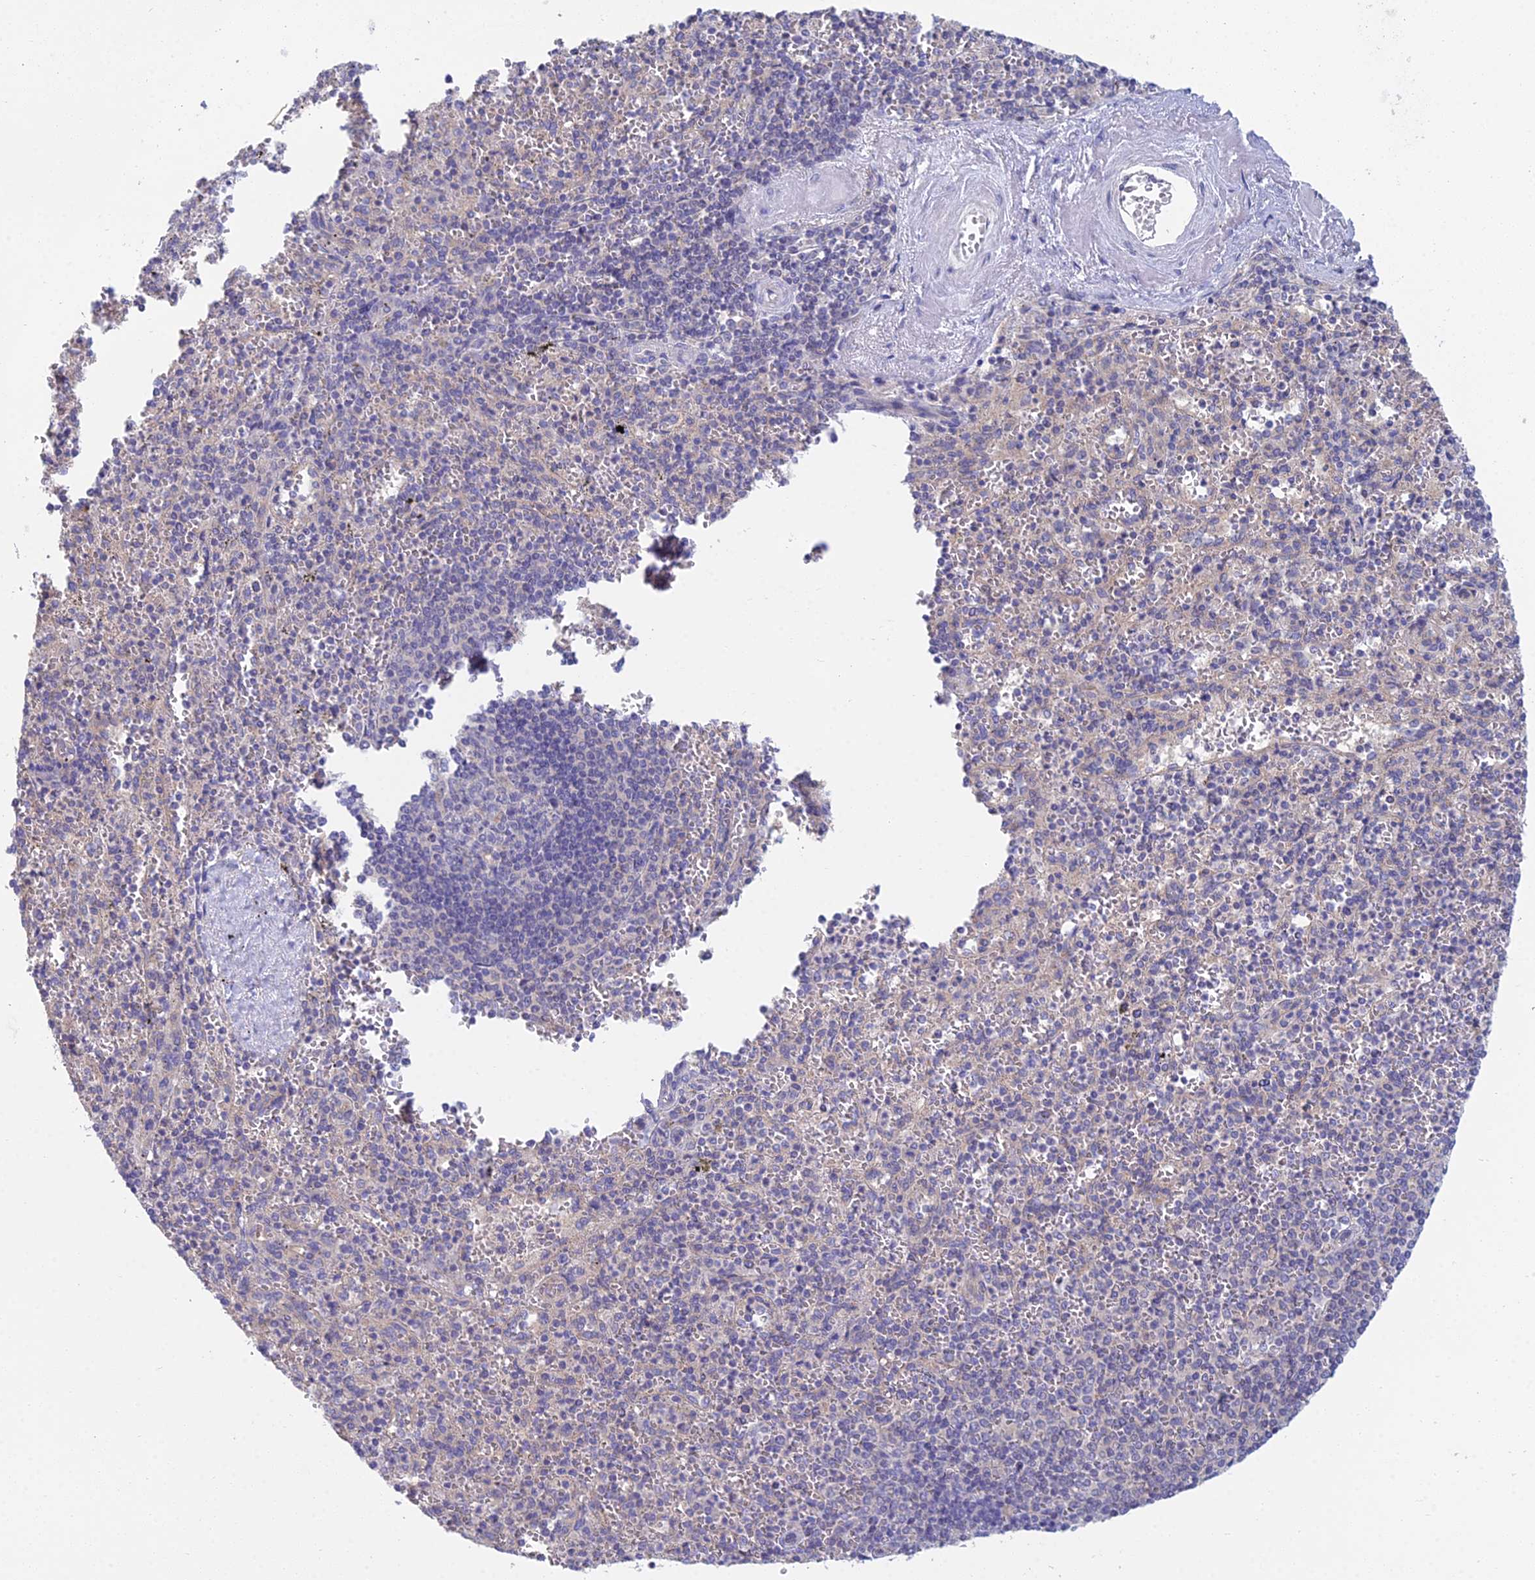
{"staining": {"intensity": "negative", "quantity": "none", "location": "none"}, "tissue": "spleen", "cell_type": "Cells in red pulp", "image_type": "normal", "snomed": [{"axis": "morphology", "description": "Normal tissue, NOS"}, {"axis": "morphology", "description": "Degeneration, NOS"}, {"axis": "topography", "description": "Spleen"}], "caption": "A high-resolution image shows immunohistochemistry staining of normal spleen, which demonstrates no significant staining in cells in red pulp. (Brightfield microscopy of DAB immunohistochemistry at high magnification).", "gene": "METTL26", "patient": {"sex": "male", "age": 56}}